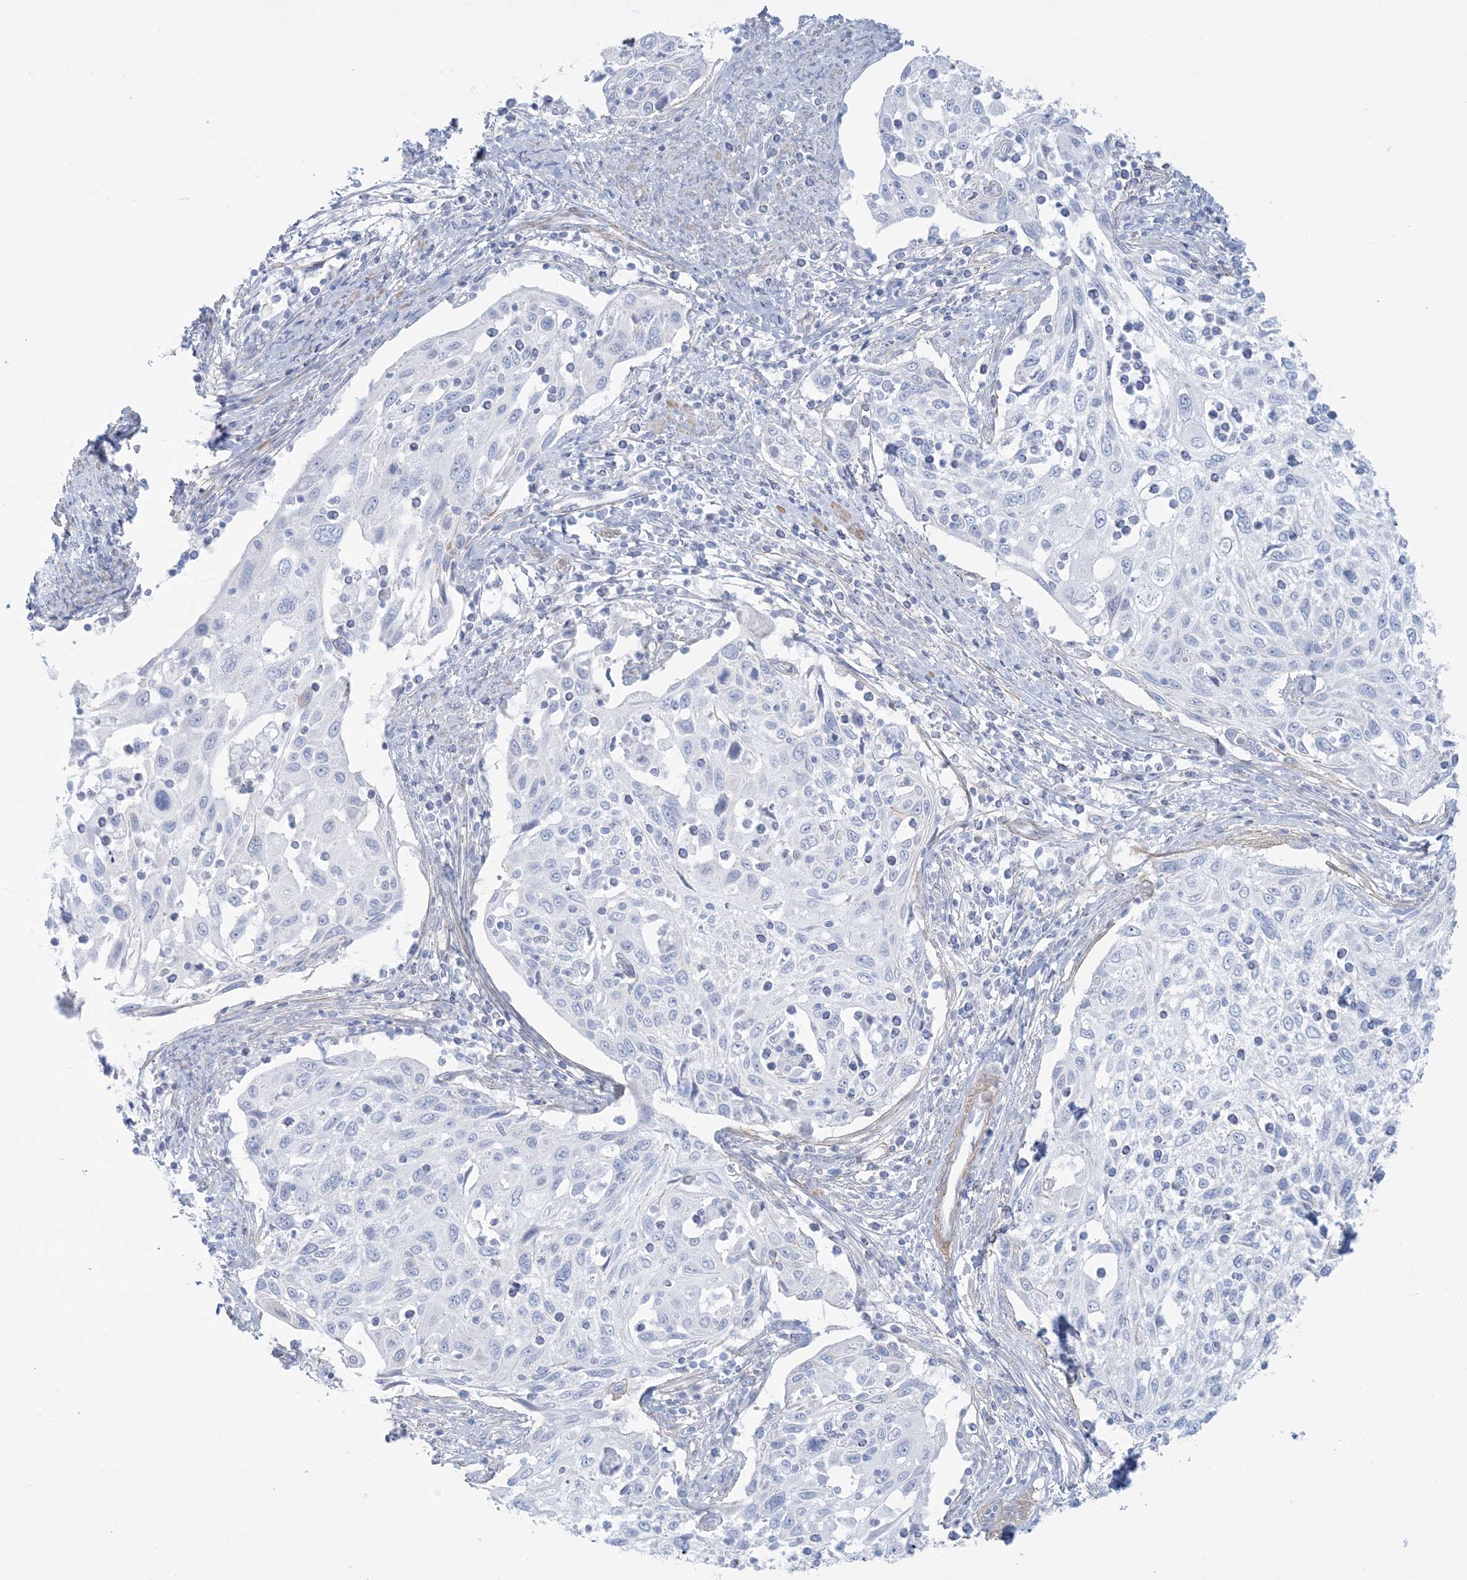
{"staining": {"intensity": "negative", "quantity": "none", "location": "none"}, "tissue": "cervical cancer", "cell_type": "Tumor cells", "image_type": "cancer", "snomed": [{"axis": "morphology", "description": "Squamous cell carcinoma, NOS"}, {"axis": "topography", "description": "Cervix"}], "caption": "A high-resolution photomicrograph shows immunohistochemistry (IHC) staining of cervical cancer (squamous cell carcinoma), which exhibits no significant positivity in tumor cells.", "gene": "AGXT", "patient": {"sex": "female", "age": 70}}